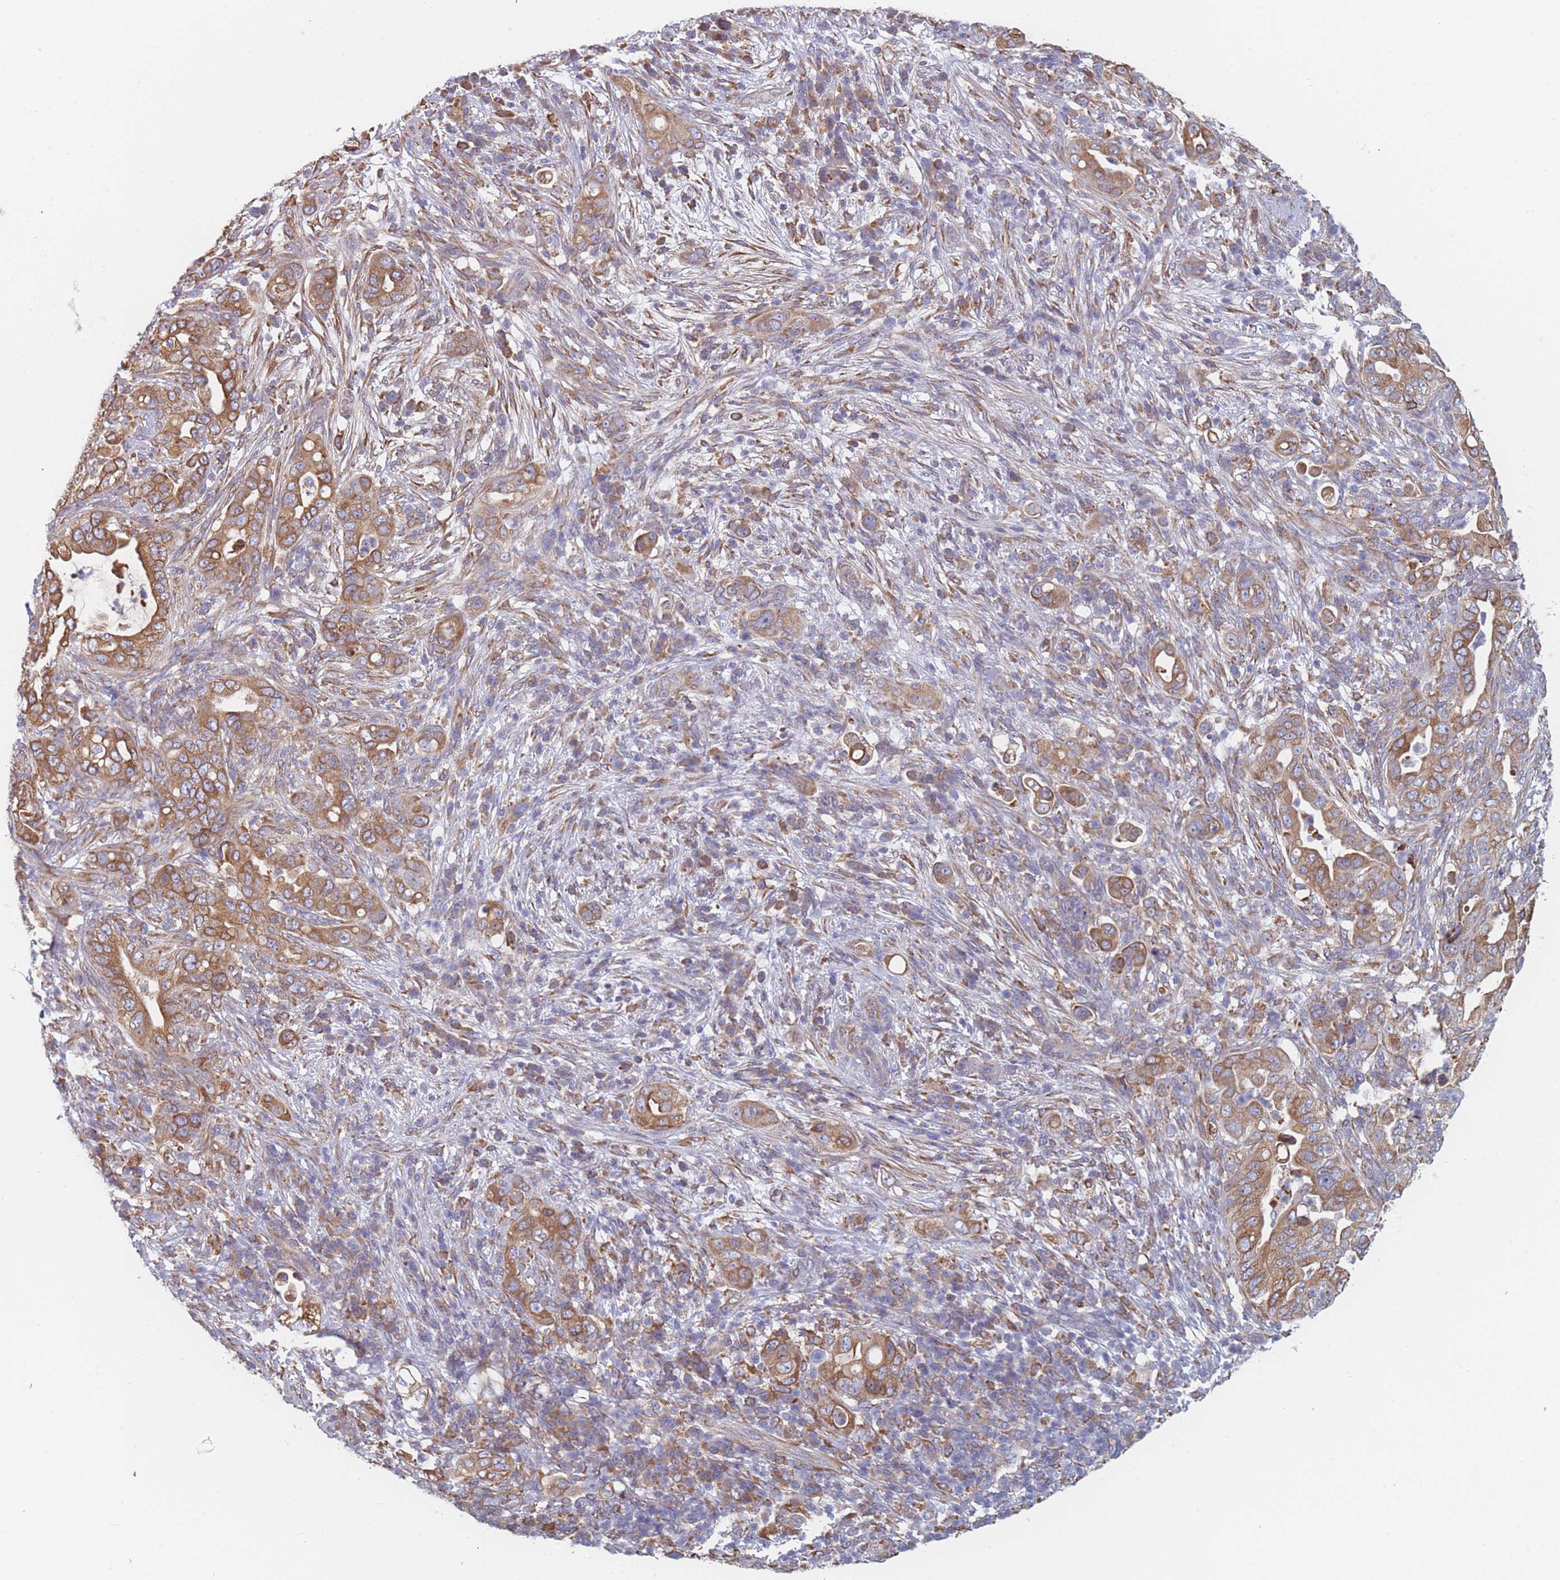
{"staining": {"intensity": "moderate", "quantity": ">75%", "location": "cytoplasmic/membranous"}, "tissue": "pancreatic cancer", "cell_type": "Tumor cells", "image_type": "cancer", "snomed": [{"axis": "morphology", "description": "Adenocarcinoma, NOS"}, {"axis": "topography", "description": "Pancreas"}], "caption": "Immunohistochemical staining of human pancreatic cancer exhibits medium levels of moderate cytoplasmic/membranous protein expression in about >75% of tumor cells.", "gene": "OR7C2", "patient": {"sex": "female", "age": 63}}